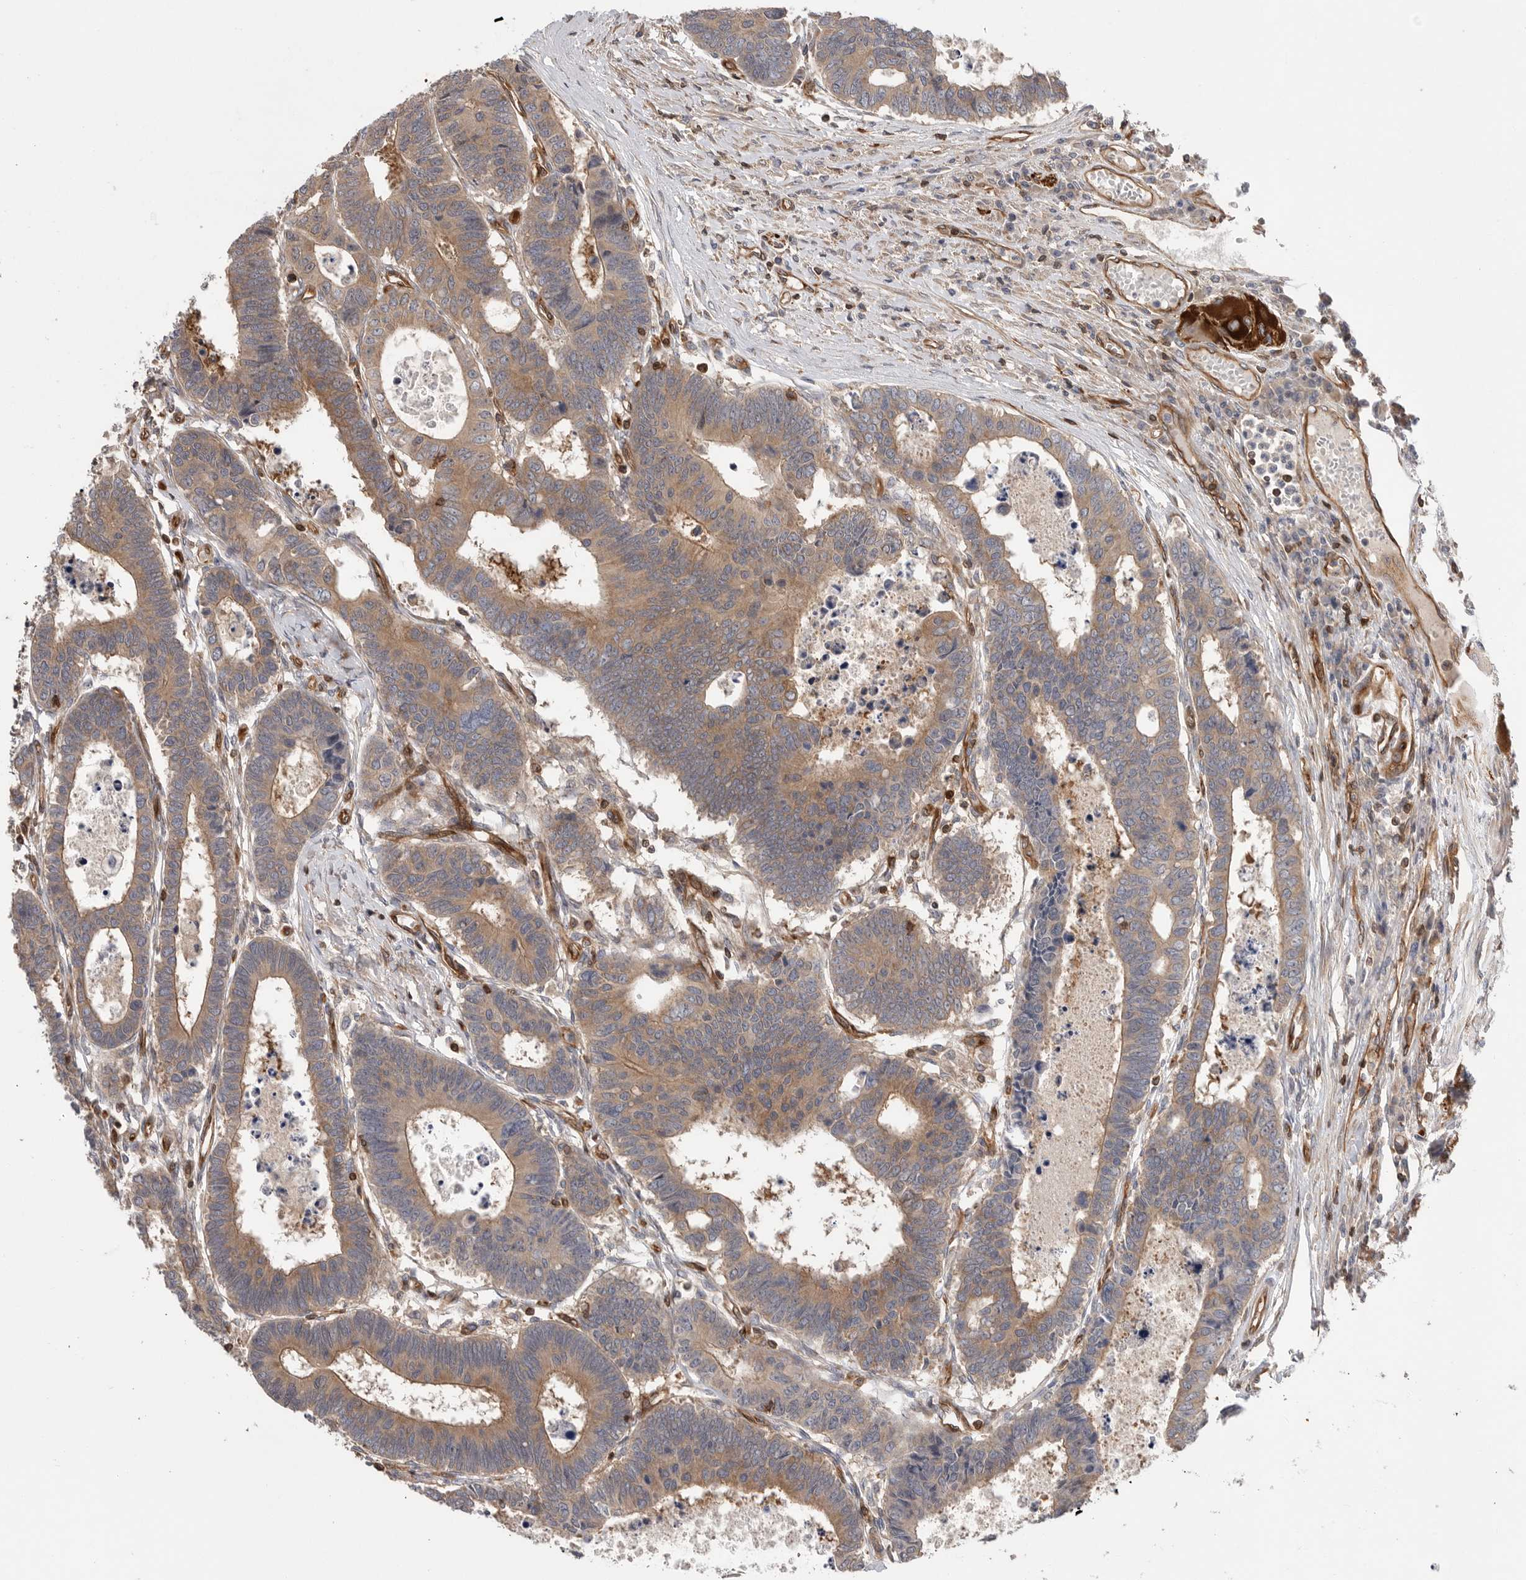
{"staining": {"intensity": "moderate", "quantity": ">75%", "location": "cytoplasmic/membranous"}, "tissue": "colorectal cancer", "cell_type": "Tumor cells", "image_type": "cancer", "snomed": [{"axis": "morphology", "description": "Adenocarcinoma, NOS"}, {"axis": "topography", "description": "Rectum"}], "caption": "Immunohistochemical staining of colorectal cancer exhibits medium levels of moderate cytoplasmic/membranous protein expression in approximately >75% of tumor cells.", "gene": "PRKCH", "patient": {"sex": "male", "age": 84}}